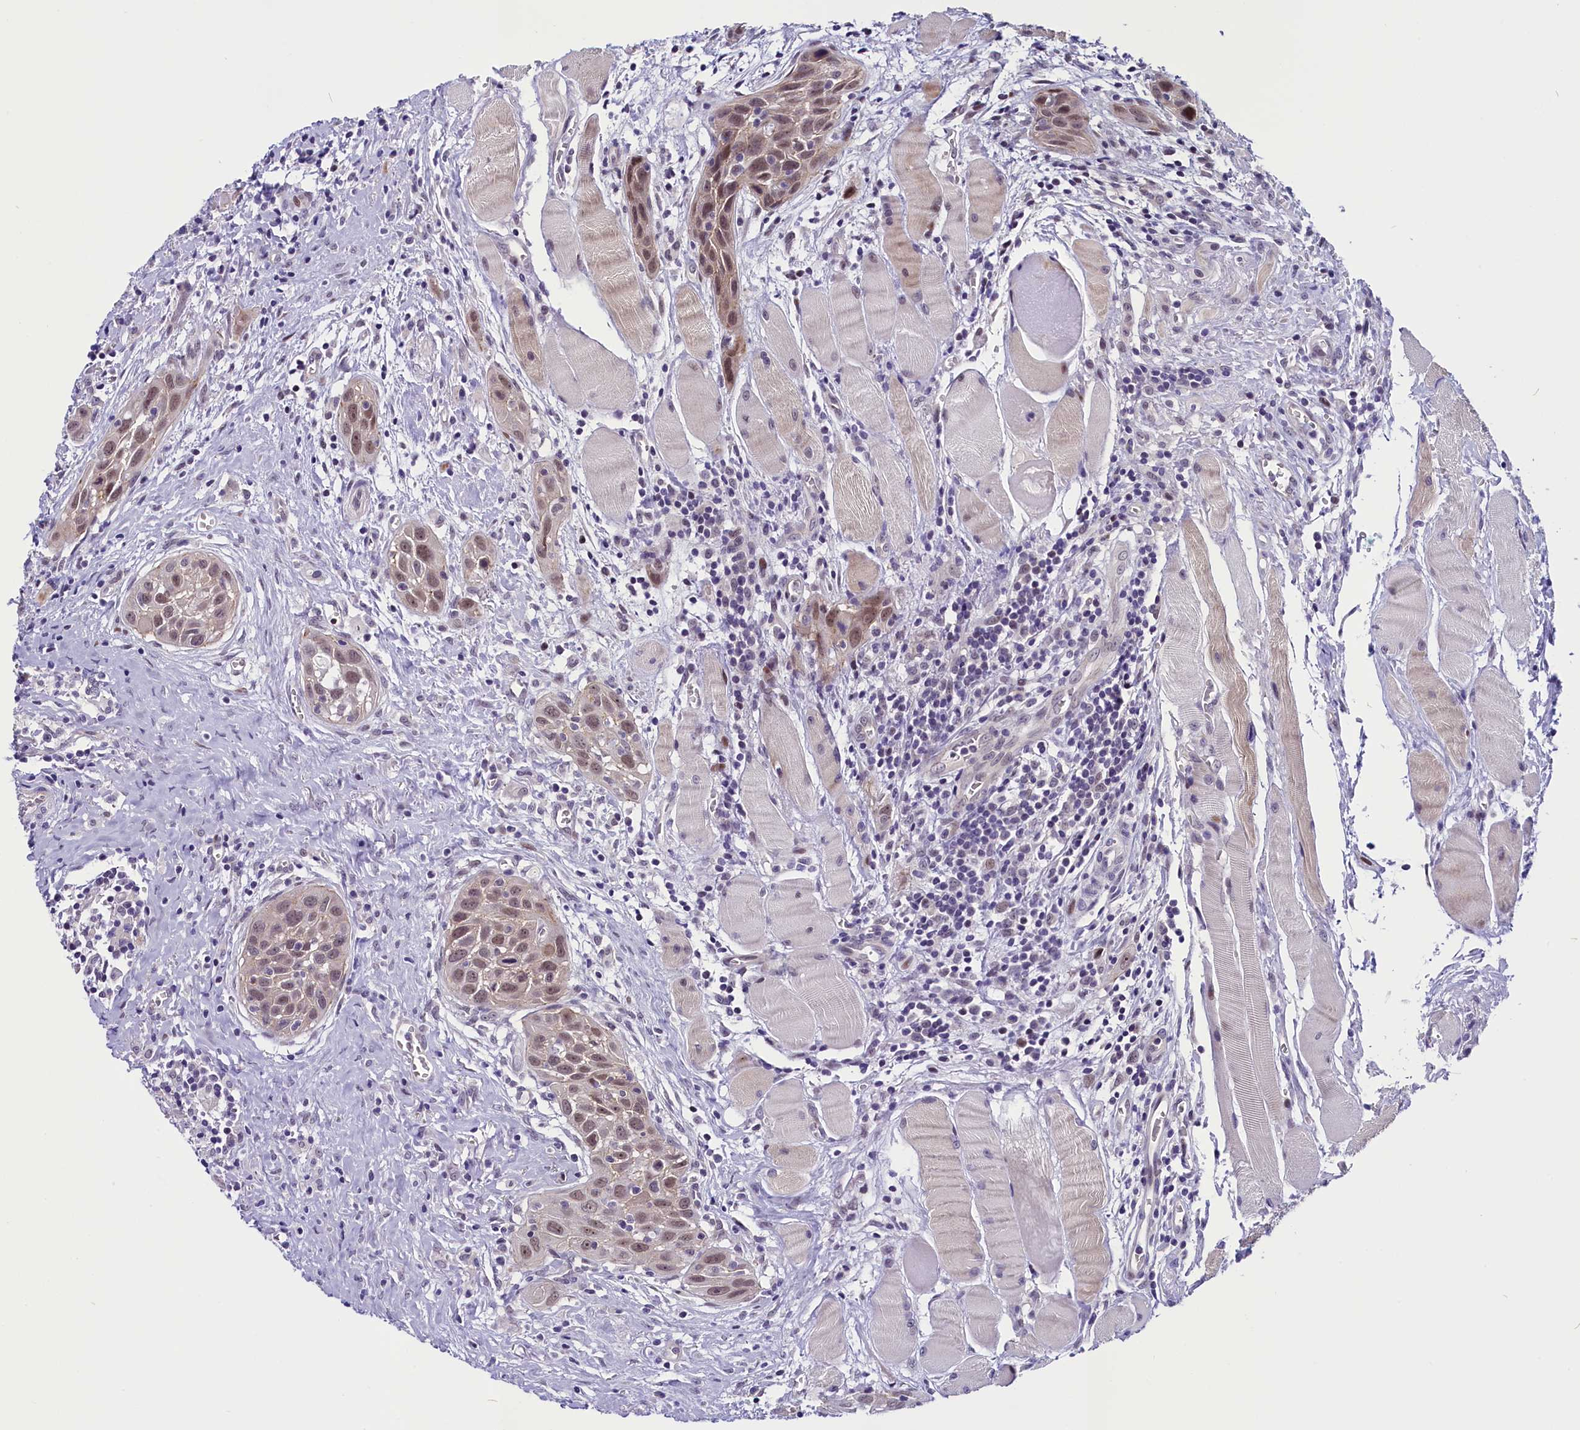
{"staining": {"intensity": "weak", "quantity": "25%-75%", "location": "nuclear"}, "tissue": "head and neck cancer", "cell_type": "Tumor cells", "image_type": "cancer", "snomed": [{"axis": "morphology", "description": "Squamous cell carcinoma, NOS"}, {"axis": "topography", "description": "Oral tissue"}, {"axis": "topography", "description": "Head-Neck"}], "caption": "IHC of head and neck cancer (squamous cell carcinoma) shows low levels of weak nuclear staining in approximately 25%-75% of tumor cells.", "gene": "CCDC106", "patient": {"sex": "female", "age": 50}}